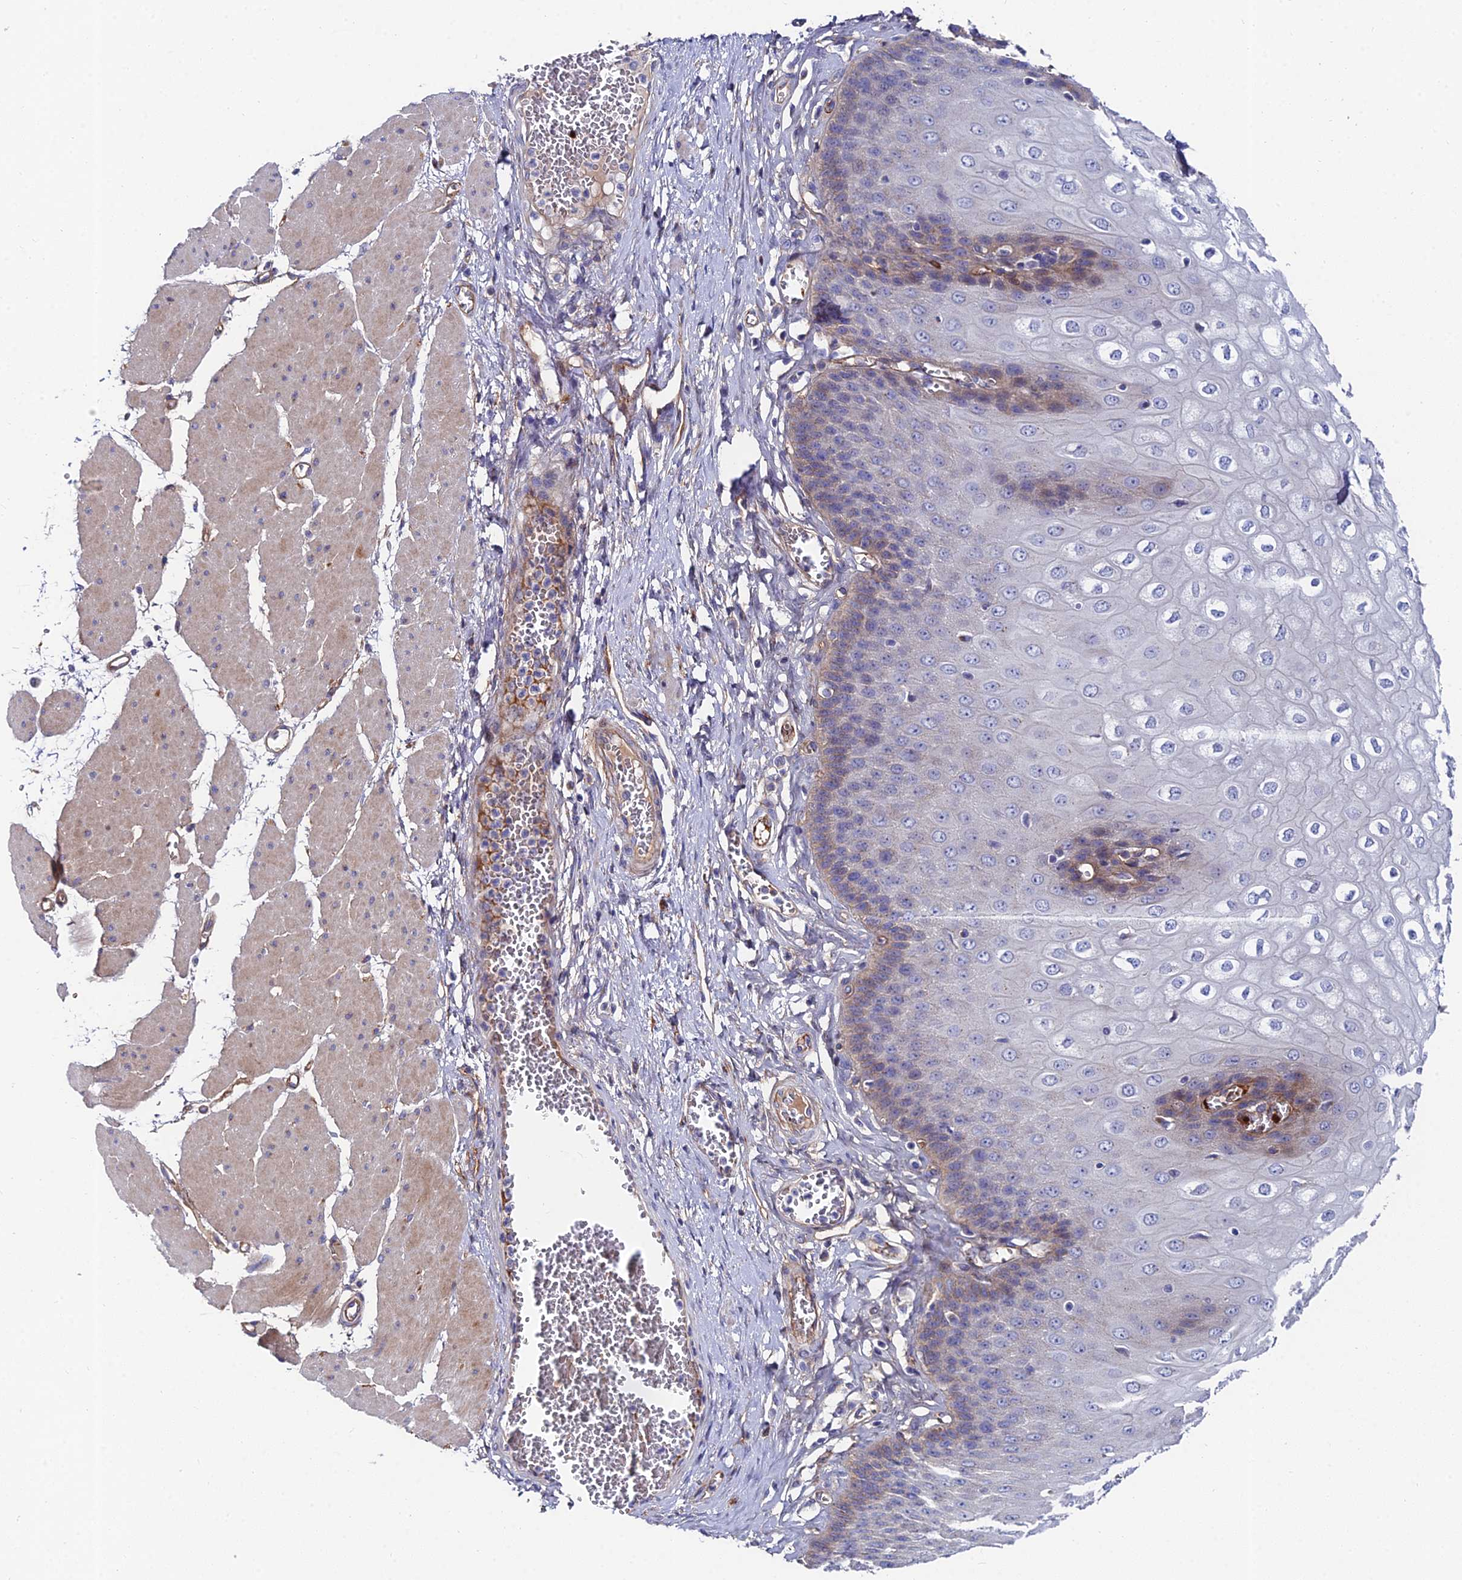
{"staining": {"intensity": "weak", "quantity": "<25%", "location": "cytoplasmic/membranous"}, "tissue": "esophagus", "cell_type": "Squamous epithelial cells", "image_type": "normal", "snomed": [{"axis": "morphology", "description": "Normal tissue, NOS"}, {"axis": "topography", "description": "Esophagus"}], "caption": "The micrograph reveals no staining of squamous epithelial cells in benign esophagus.", "gene": "ADGRF3", "patient": {"sex": "male", "age": 60}}